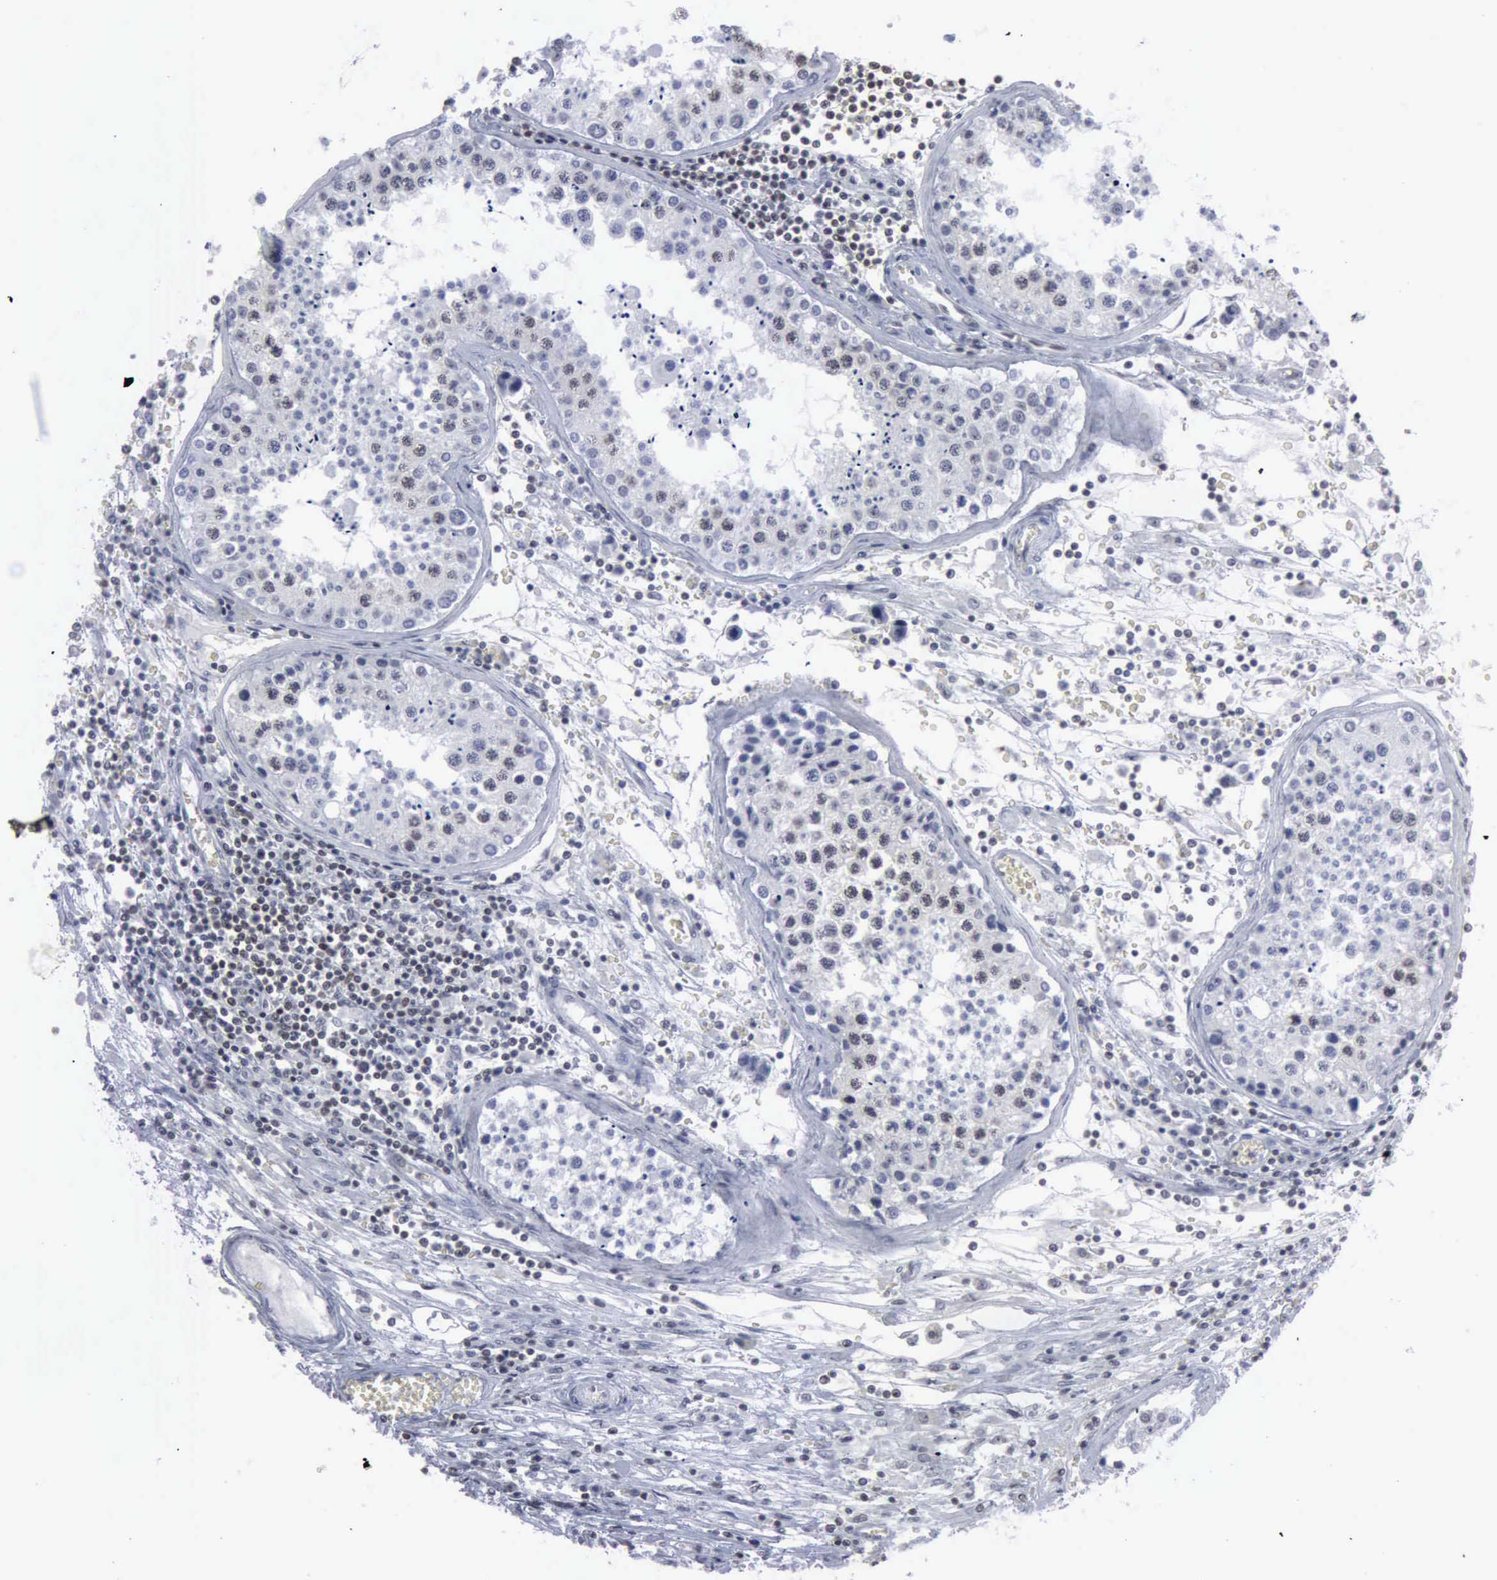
{"staining": {"intensity": "weak", "quantity": "25%-75%", "location": "nuclear"}, "tissue": "testis cancer", "cell_type": "Tumor cells", "image_type": "cancer", "snomed": [{"axis": "morphology", "description": "Carcinoma, Embryonal, NOS"}, {"axis": "topography", "description": "Testis"}], "caption": "Protein expression by immunohistochemistry exhibits weak nuclear staining in approximately 25%-75% of tumor cells in testis embryonal carcinoma.", "gene": "XPA", "patient": {"sex": "male", "age": 31}}